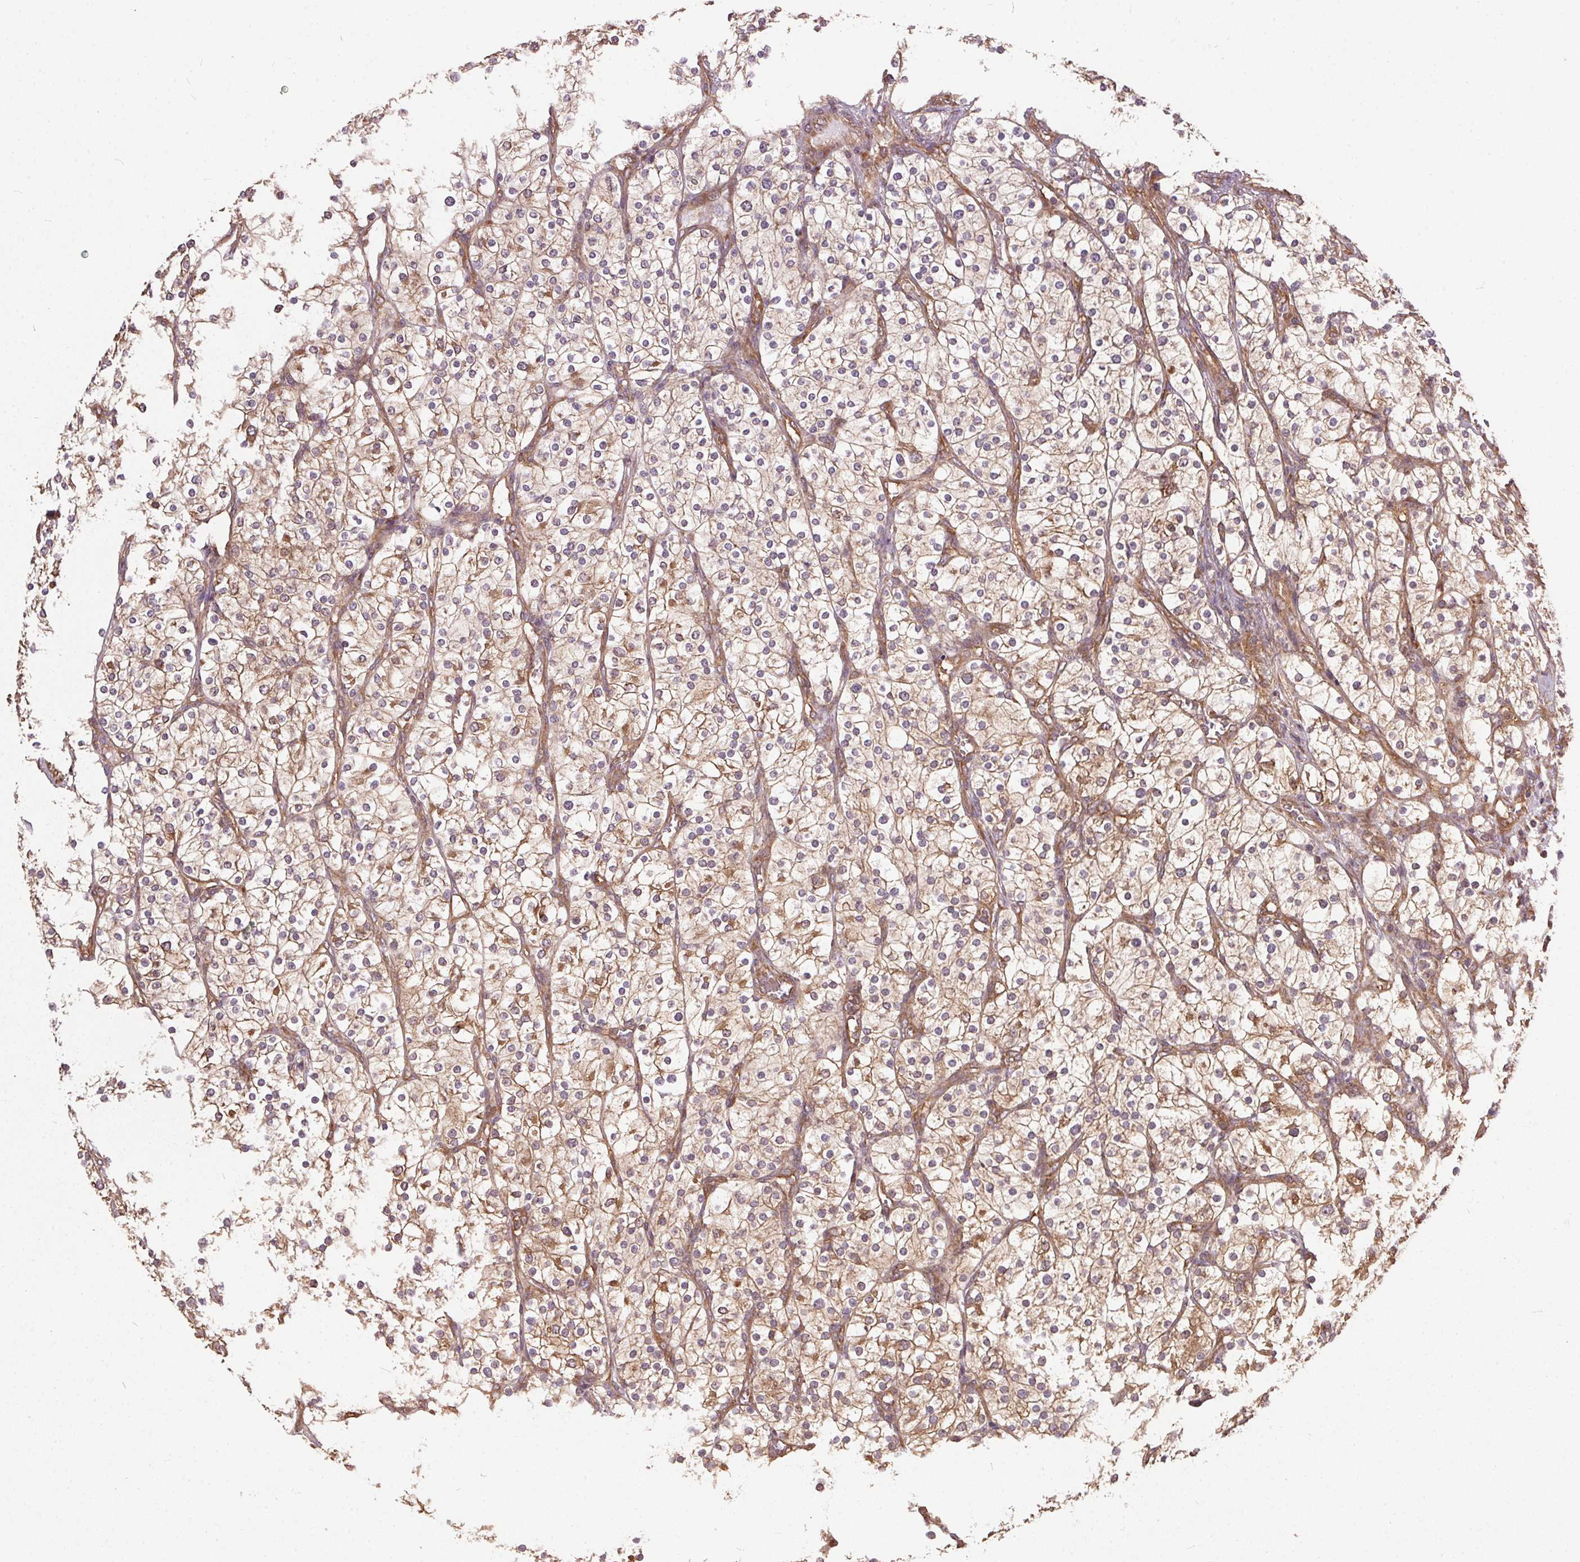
{"staining": {"intensity": "moderate", "quantity": ">75%", "location": "cytoplasmic/membranous"}, "tissue": "renal cancer", "cell_type": "Tumor cells", "image_type": "cancer", "snomed": [{"axis": "morphology", "description": "Adenocarcinoma, NOS"}, {"axis": "topography", "description": "Kidney"}], "caption": "Immunohistochemistry (IHC) of human renal cancer reveals medium levels of moderate cytoplasmic/membranous expression in about >75% of tumor cells.", "gene": "EIF2S1", "patient": {"sex": "male", "age": 80}}